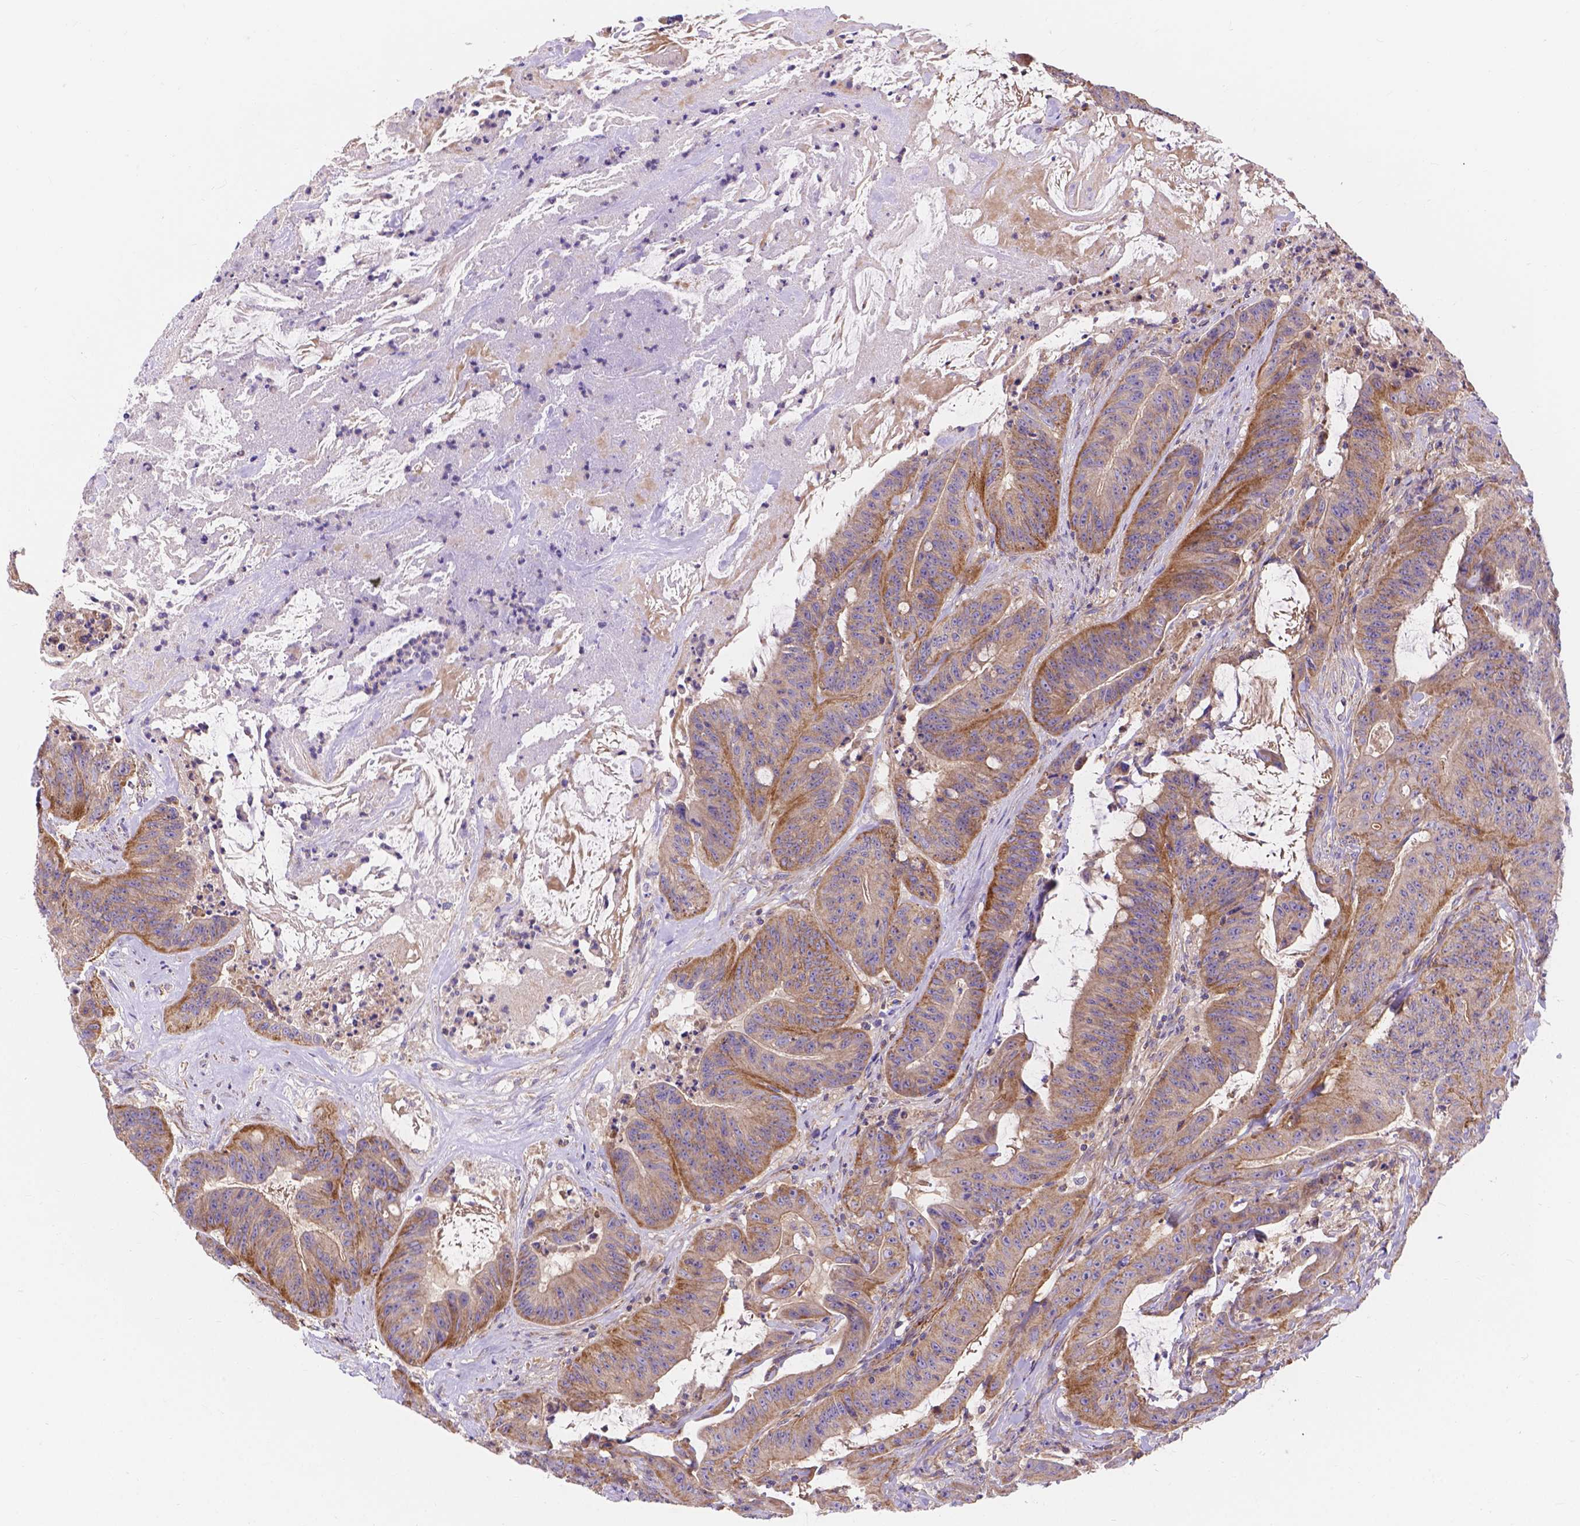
{"staining": {"intensity": "moderate", "quantity": "25%-75%", "location": "cytoplasmic/membranous"}, "tissue": "colorectal cancer", "cell_type": "Tumor cells", "image_type": "cancer", "snomed": [{"axis": "morphology", "description": "Adenocarcinoma, NOS"}, {"axis": "topography", "description": "Colon"}], "caption": "Colorectal cancer (adenocarcinoma) stained with a brown dye displays moderate cytoplasmic/membranous positive staining in about 25%-75% of tumor cells.", "gene": "AK3", "patient": {"sex": "male", "age": 33}}